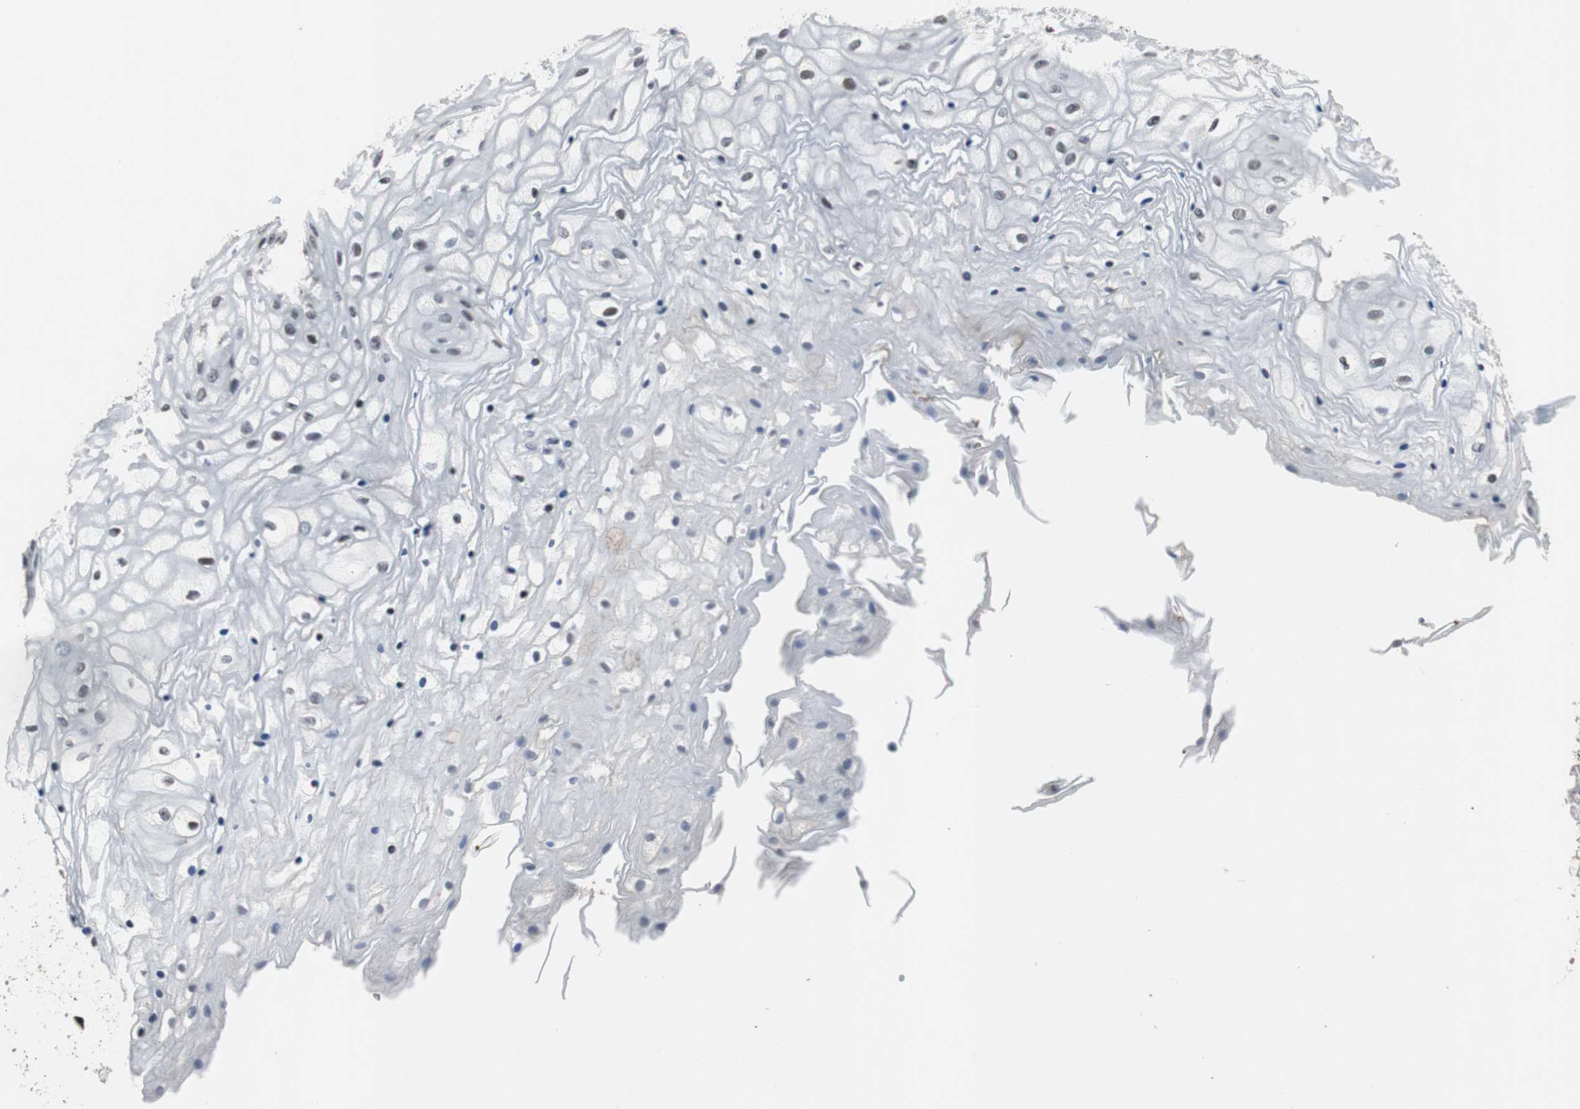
{"staining": {"intensity": "moderate", "quantity": "<25%", "location": "nuclear"}, "tissue": "vagina", "cell_type": "Squamous epithelial cells", "image_type": "normal", "snomed": [{"axis": "morphology", "description": "Normal tissue, NOS"}, {"axis": "topography", "description": "Vagina"}], "caption": "IHC of normal vagina demonstrates low levels of moderate nuclear expression in about <25% of squamous epithelial cells. (DAB (3,3'-diaminobenzidine) = brown stain, brightfield microscopy at high magnification).", "gene": "USP28", "patient": {"sex": "female", "age": 34}}